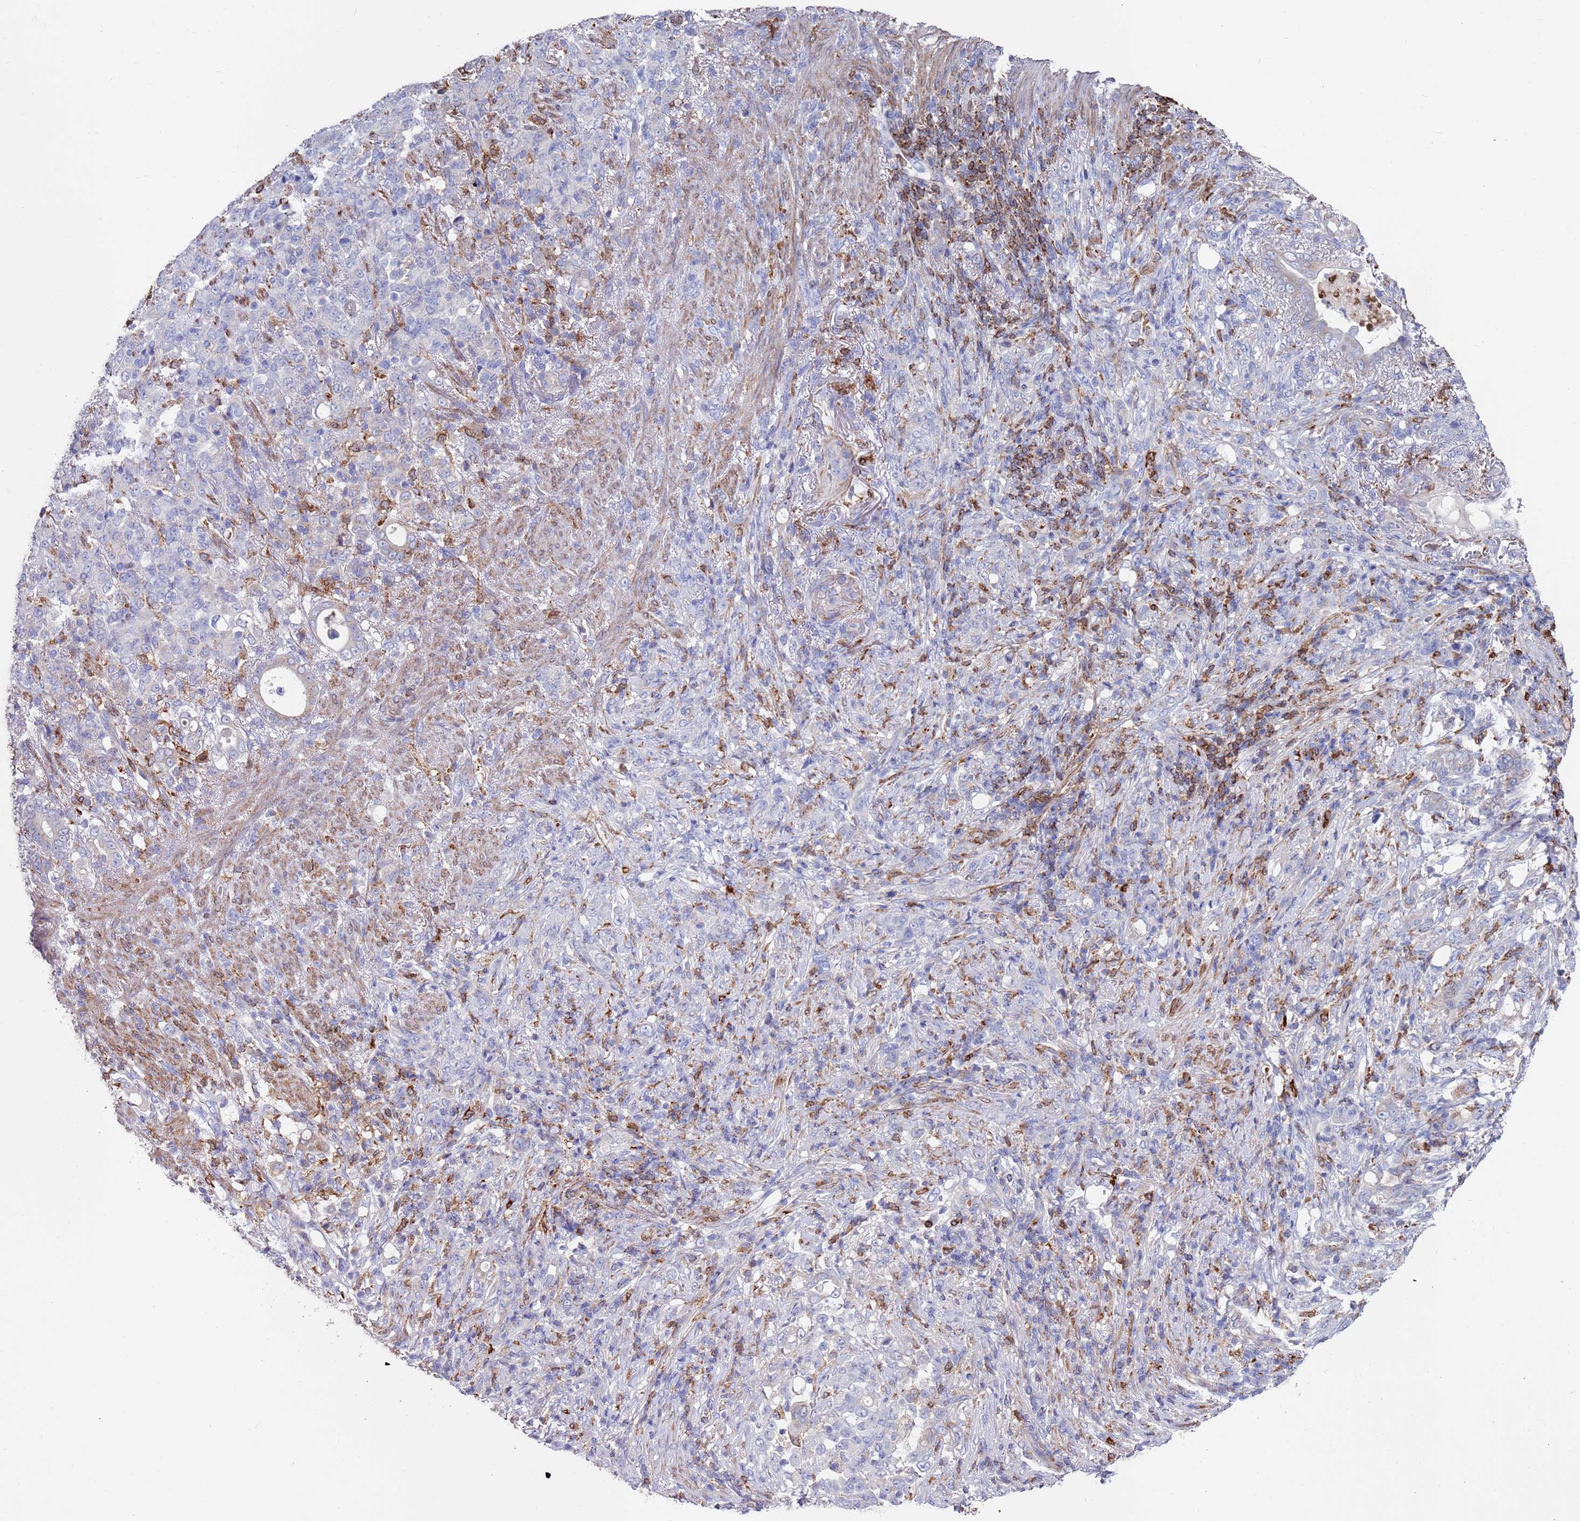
{"staining": {"intensity": "negative", "quantity": "none", "location": "none"}, "tissue": "stomach cancer", "cell_type": "Tumor cells", "image_type": "cancer", "snomed": [{"axis": "morphology", "description": "Normal tissue, NOS"}, {"axis": "morphology", "description": "Adenocarcinoma, NOS"}, {"axis": "topography", "description": "Stomach"}], "caption": "High power microscopy histopathology image of an immunohistochemistry photomicrograph of stomach cancer (adenocarcinoma), revealing no significant positivity in tumor cells. (DAB immunohistochemistry (IHC), high magnification).", "gene": "GREB1L", "patient": {"sex": "female", "age": 79}}